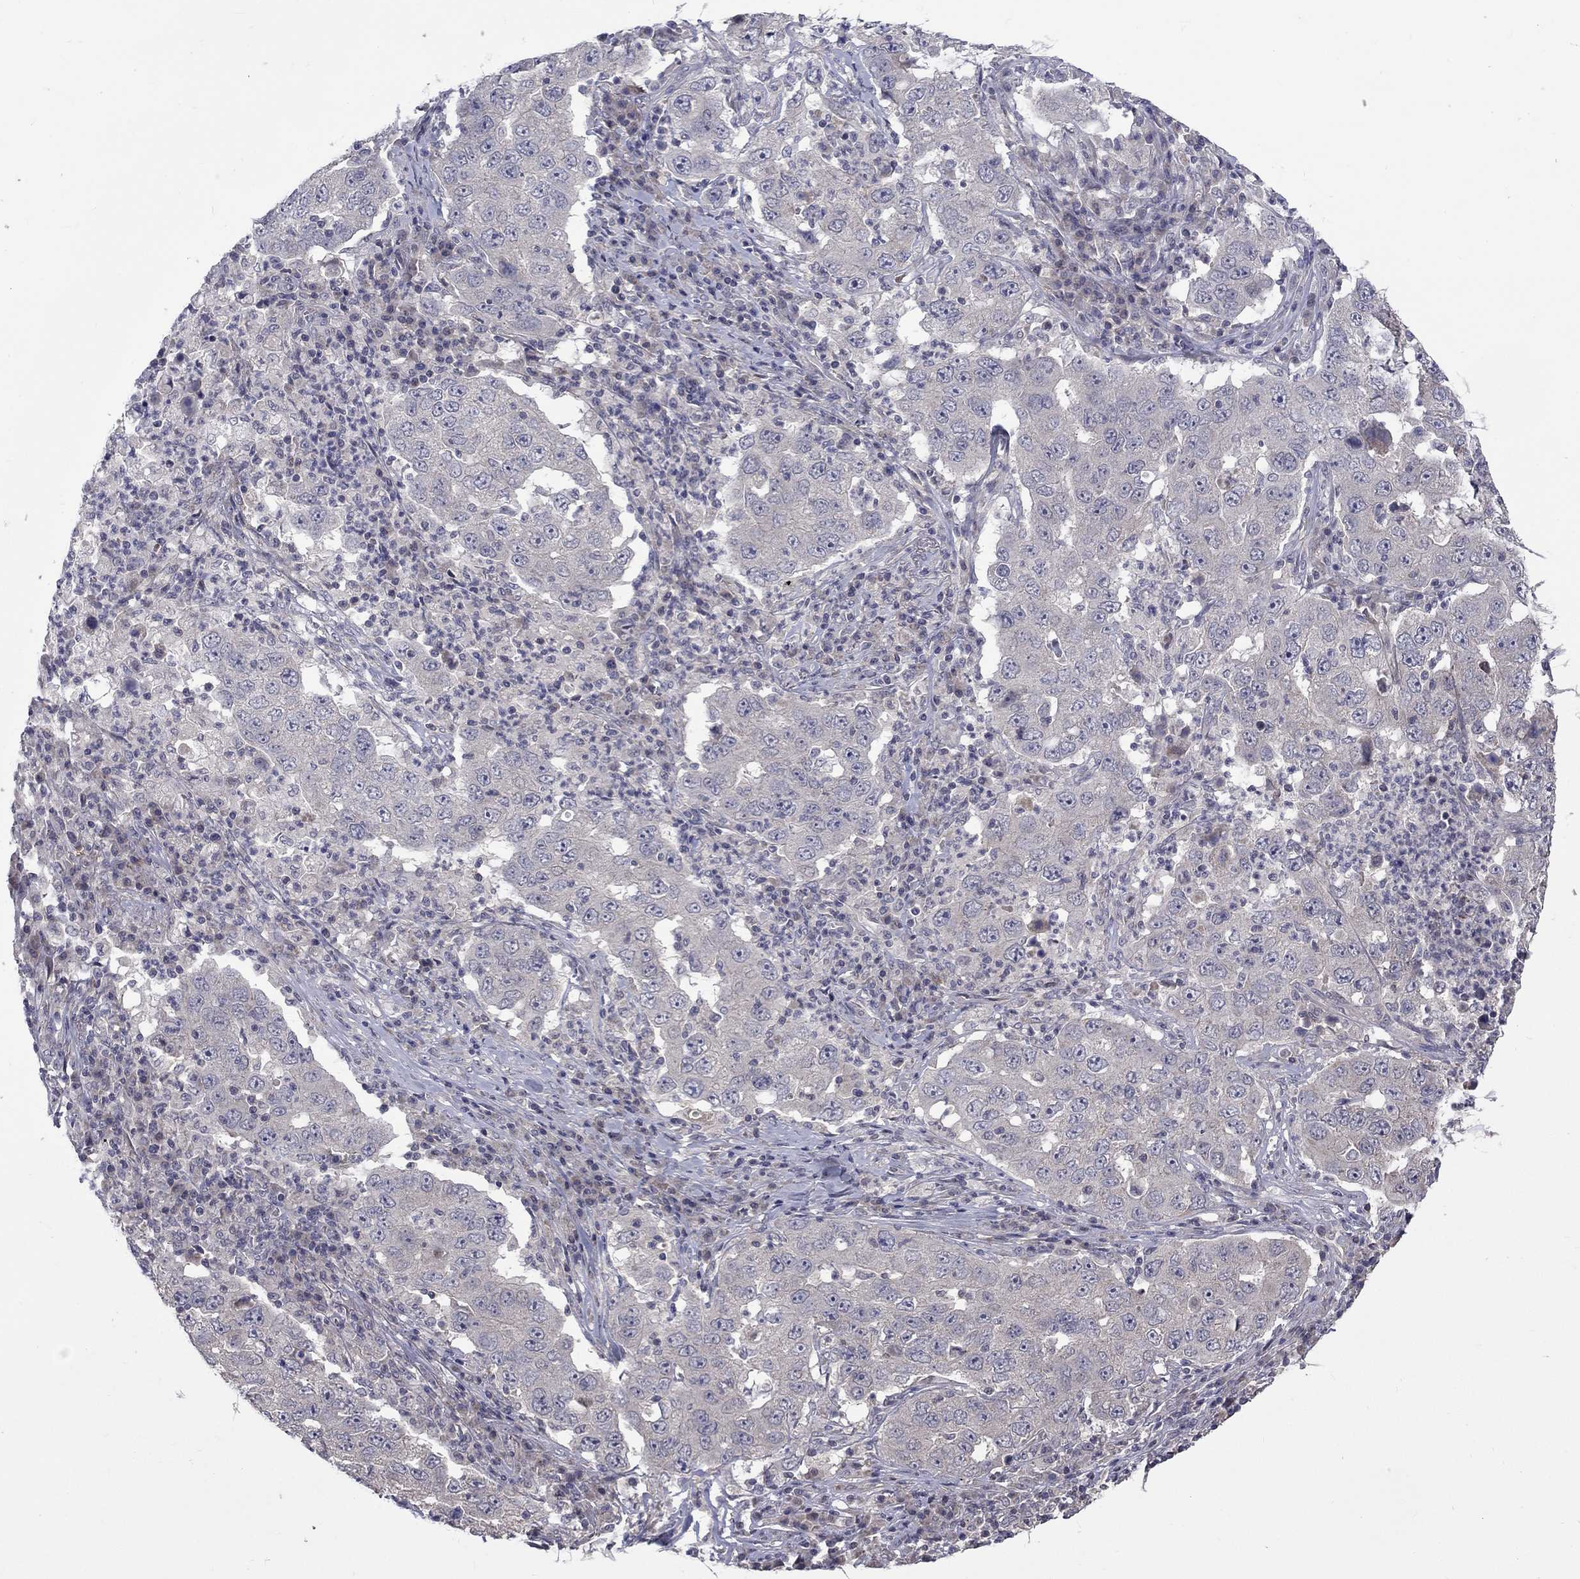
{"staining": {"intensity": "negative", "quantity": "none", "location": "none"}, "tissue": "lung cancer", "cell_type": "Tumor cells", "image_type": "cancer", "snomed": [{"axis": "morphology", "description": "Adenocarcinoma, NOS"}, {"axis": "topography", "description": "Lung"}], "caption": "Image shows no protein positivity in tumor cells of lung cancer (adenocarcinoma) tissue.", "gene": "SLC39A14", "patient": {"sex": "male", "age": 73}}